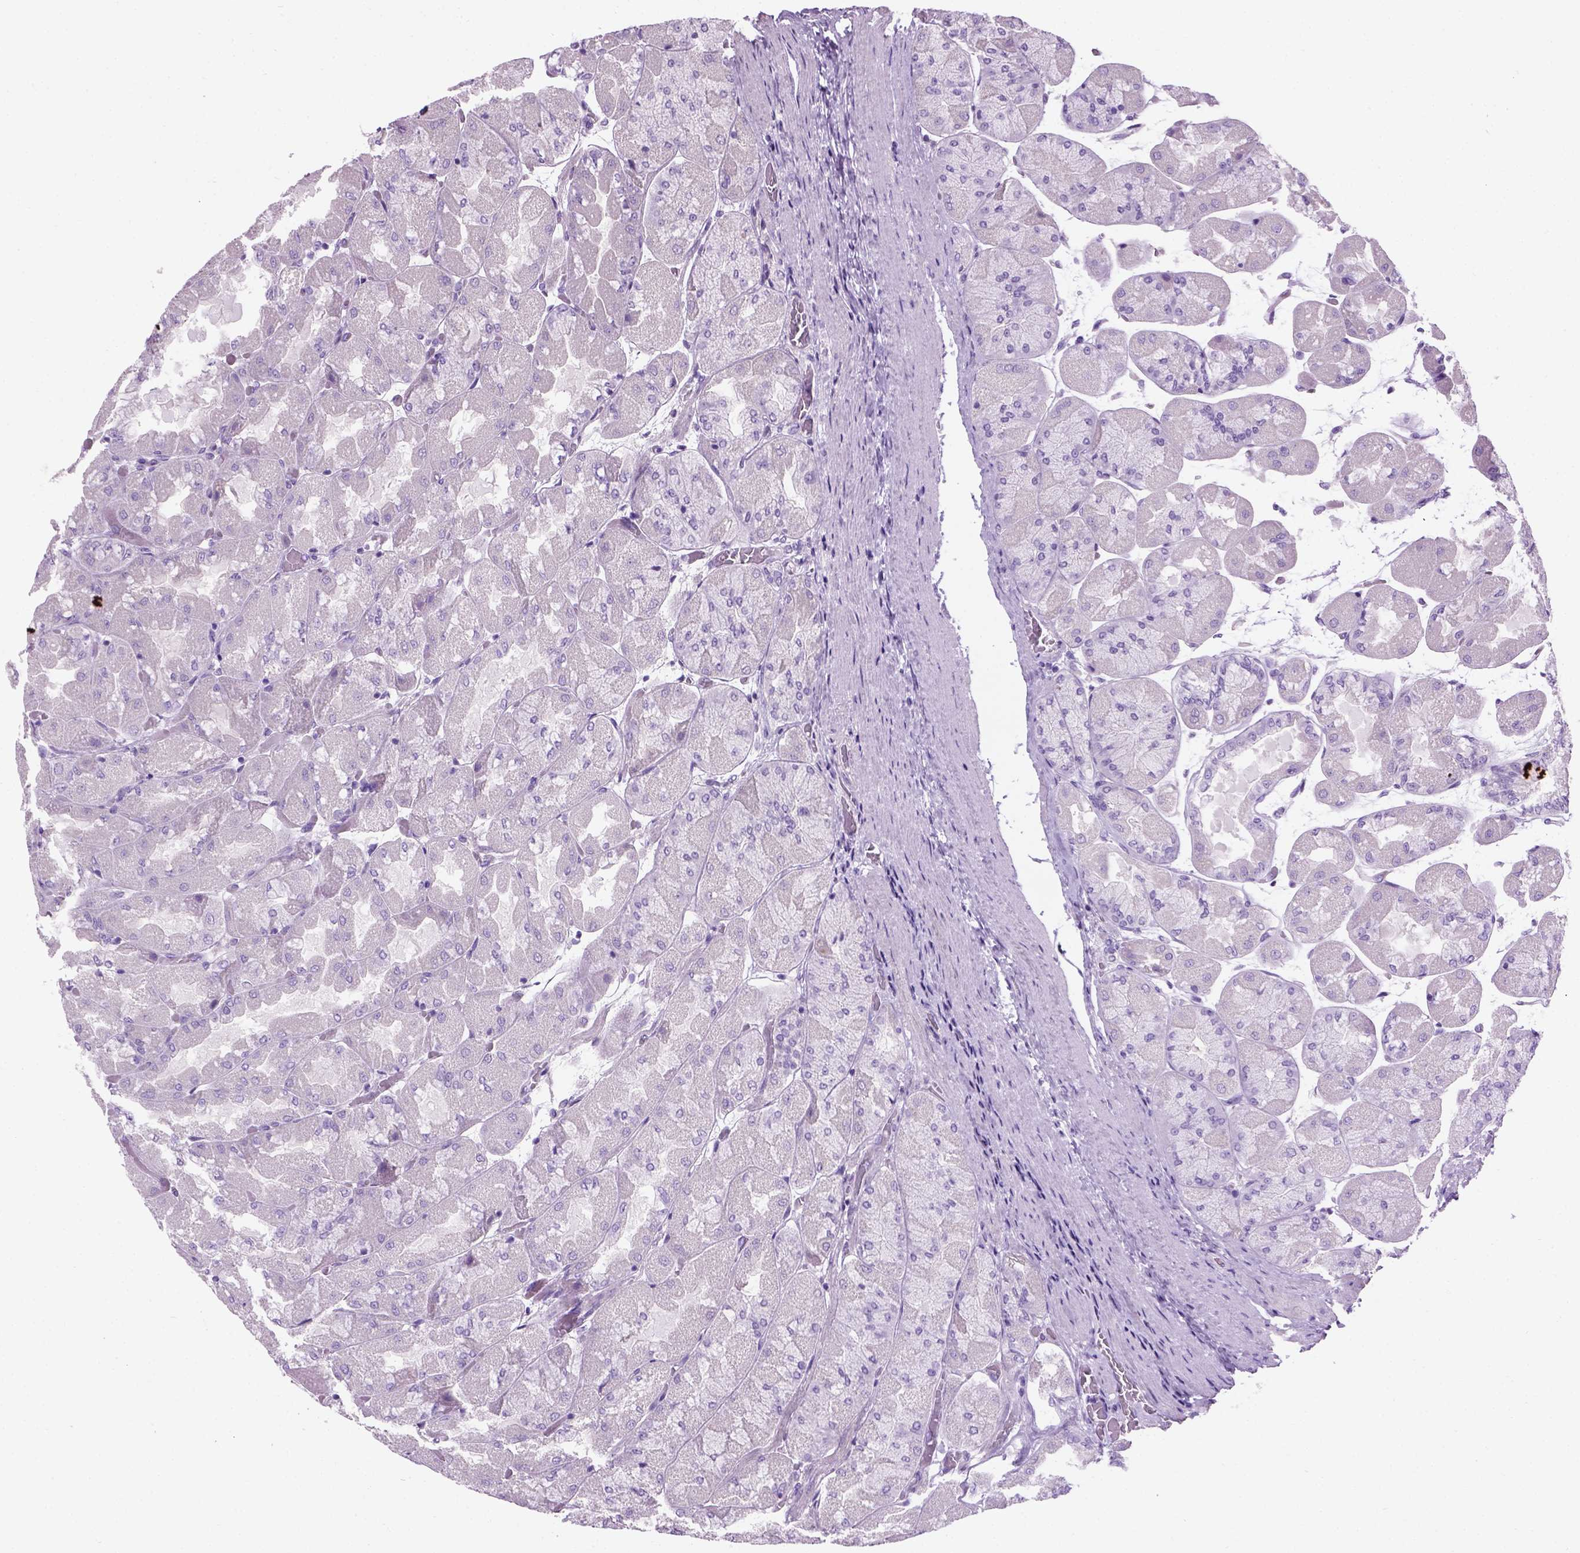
{"staining": {"intensity": "negative", "quantity": "none", "location": "none"}, "tissue": "stomach", "cell_type": "Glandular cells", "image_type": "normal", "snomed": [{"axis": "morphology", "description": "Normal tissue, NOS"}, {"axis": "topography", "description": "Stomach"}], "caption": "IHC photomicrograph of benign human stomach stained for a protein (brown), which reveals no expression in glandular cells.", "gene": "GABRB2", "patient": {"sex": "female", "age": 61}}